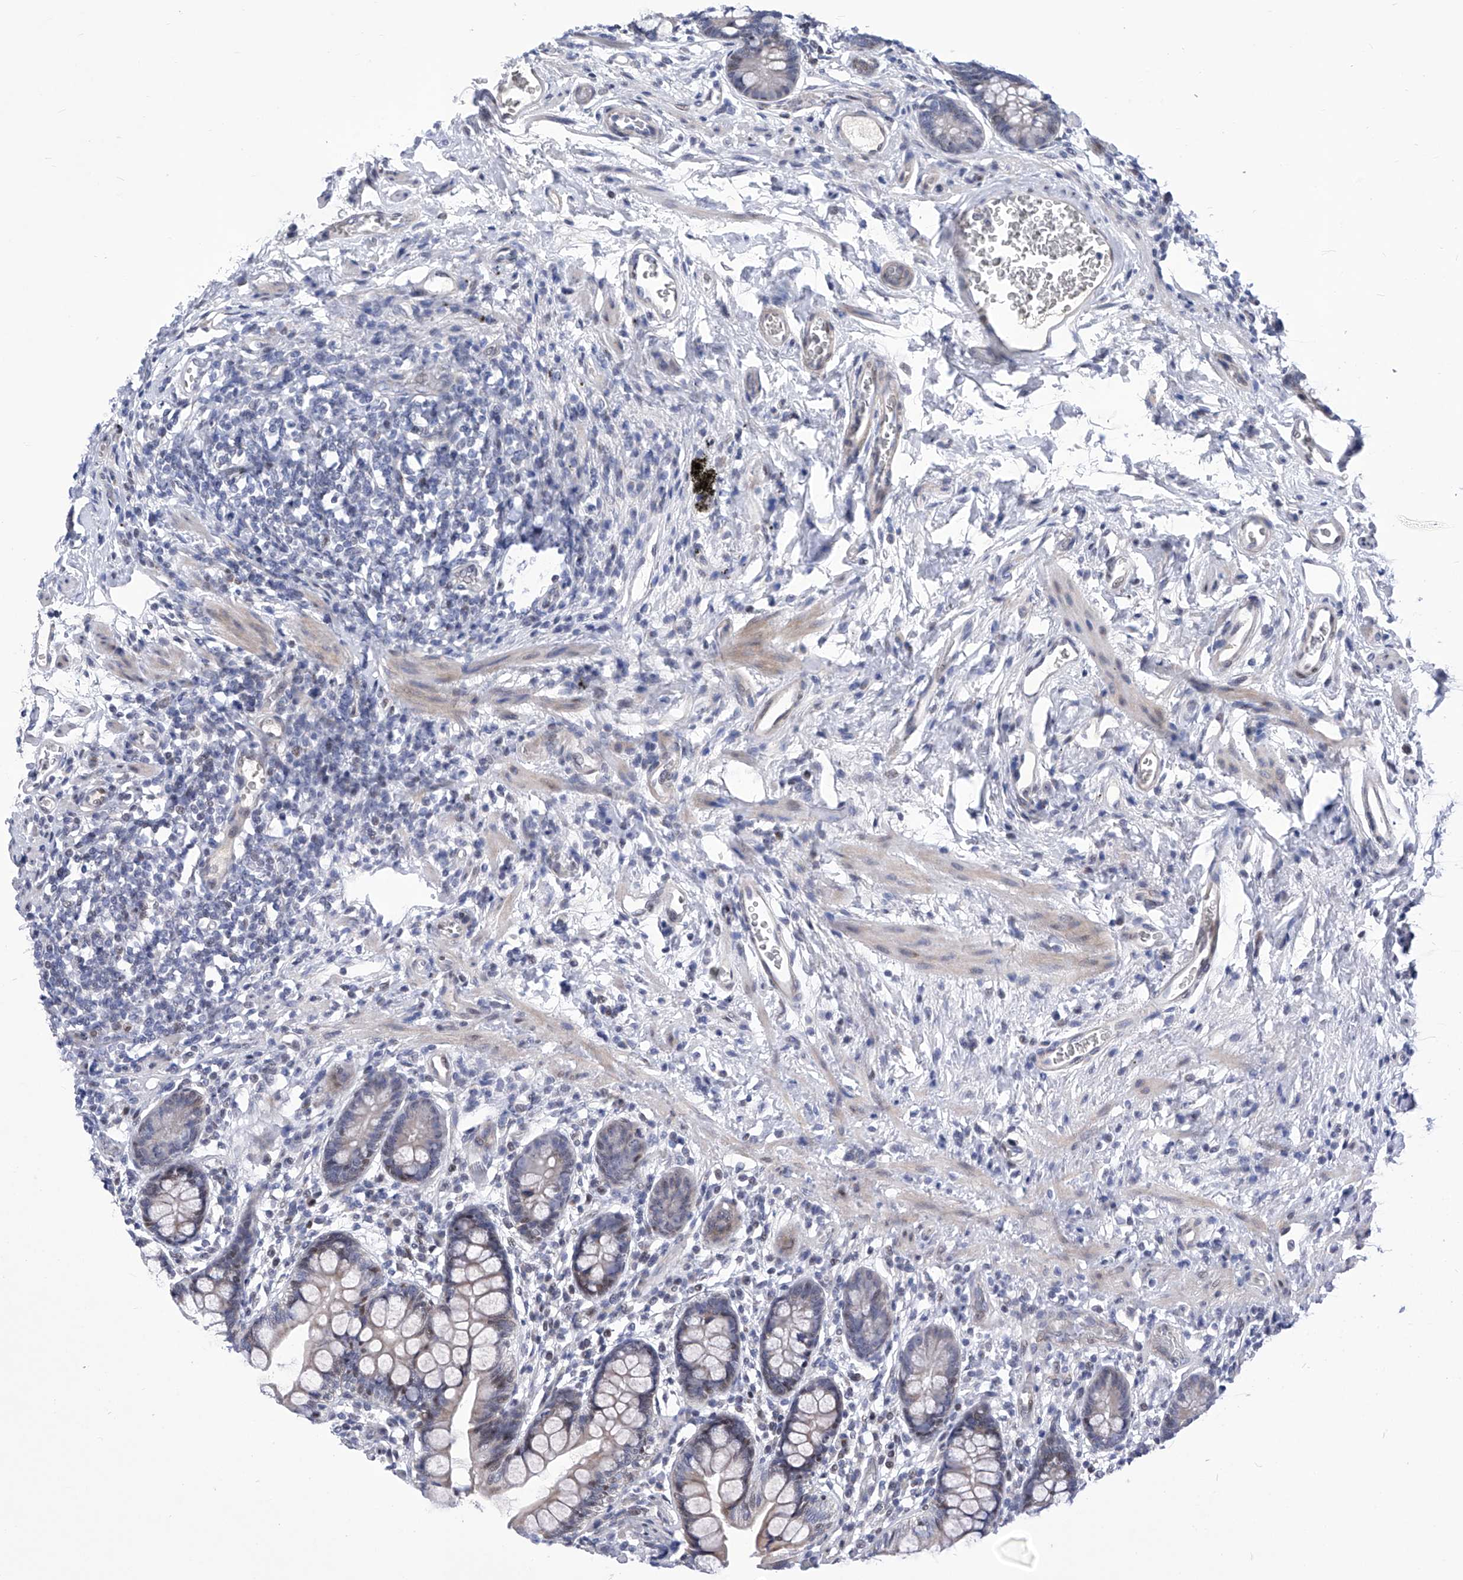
{"staining": {"intensity": "moderate", "quantity": "25%-75%", "location": "cytoplasmic/membranous,nuclear"}, "tissue": "small intestine", "cell_type": "Glandular cells", "image_type": "normal", "snomed": [{"axis": "morphology", "description": "Normal tissue, NOS"}, {"axis": "topography", "description": "Small intestine"}], "caption": "Benign small intestine shows moderate cytoplasmic/membranous,nuclear expression in approximately 25%-75% of glandular cells, visualized by immunohistochemistry. (DAB IHC with brightfield microscopy, high magnification).", "gene": "NUFIP1", "patient": {"sex": "male", "age": 52}}